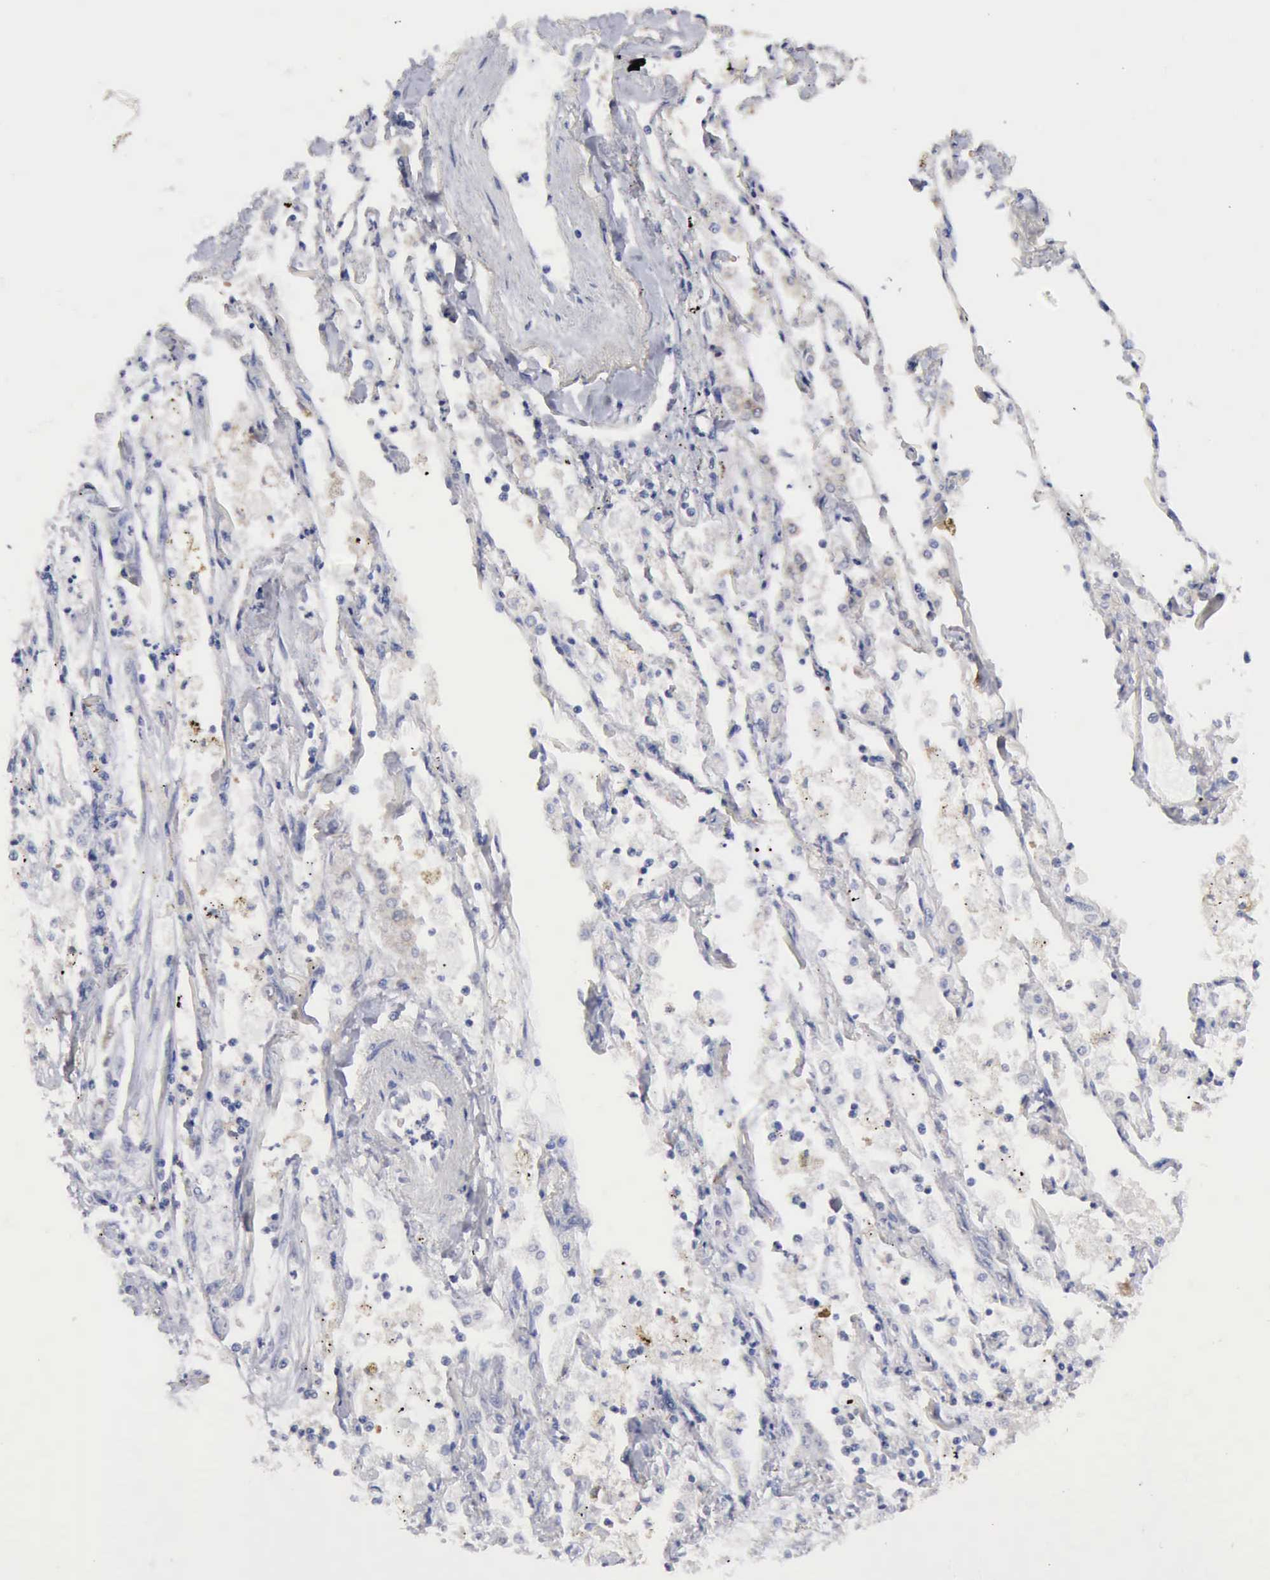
{"staining": {"intensity": "negative", "quantity": "none", "location": "none"}, "tissue": "lung cancer", "cell_type": "Tumor cells", "image_type": "cancer", "snomed": [{"axis": "morphology", "description": "Squamous cell carcinoma, NOS"}, {"axis": "topography", "description": "Lung"}], "caption": "Immunohistochemistry (IHC) image of neoplastic tissue: lung cancer stained with DAB (3,3'-diaminobenzidine) exhibits no significant protein expression in tumor cells.", "gene": "PTGR2", "patient": {"sex": "male", "age": 75}}